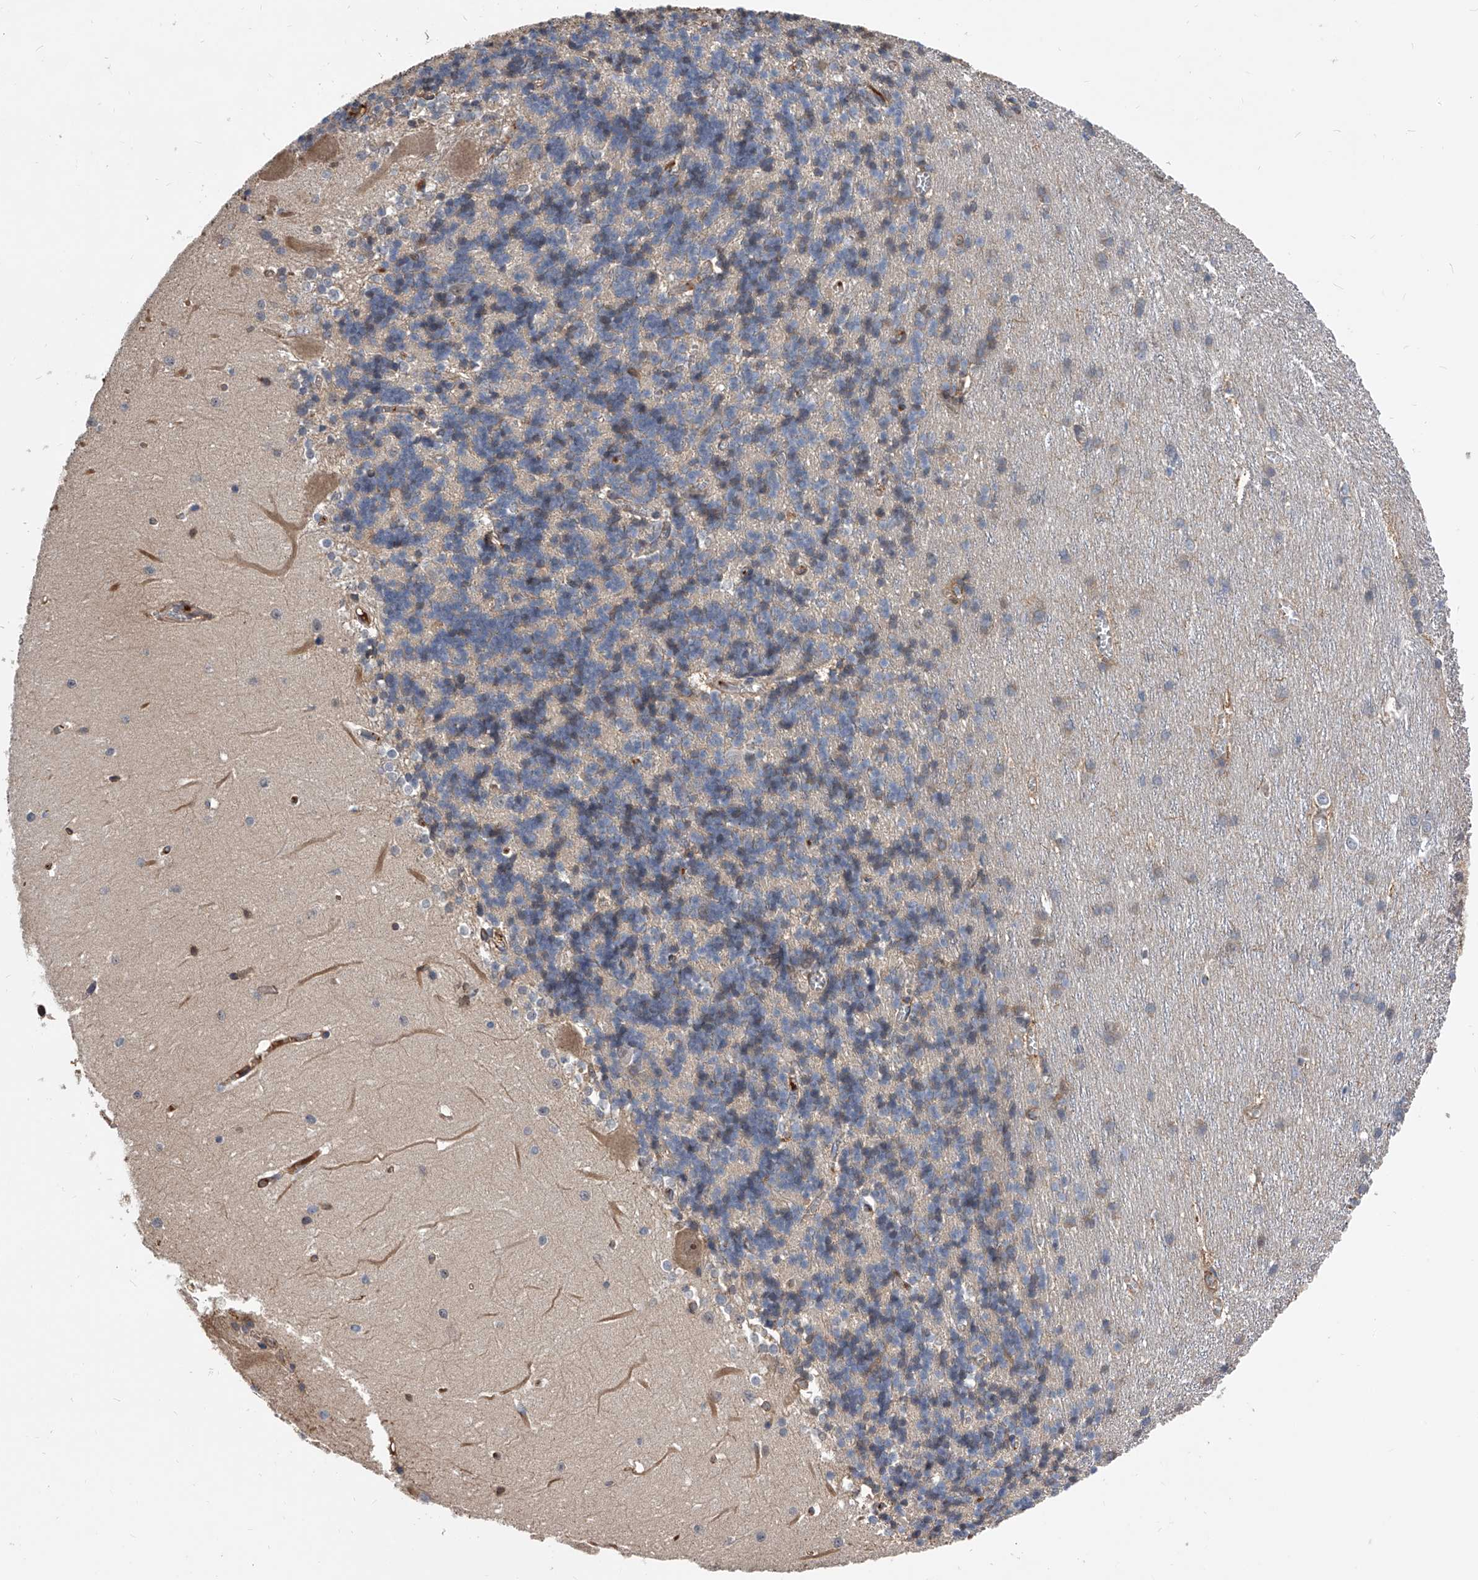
{"staining": {"intensity": "weak", "quantity": "25%-75%", "location": "cytoplasmic/membranous"}, "tissue": "cerebellum", "cell_type": "Cells in granular layer", "image_type": "normal", "snomed": [{"axis": "morphology", "description": "Normal tissue, NOS"}, {"axis": "topography", "description": "Cerebellum"}], "caption": "Protein analysis of unremarkable cerebellum demonstrates weak cytoplasmic/membranous staining in about 25%-75% of cells in granular layer.", "gene": "ZNF25", "patient": {"sex": "male", "age": 37}}